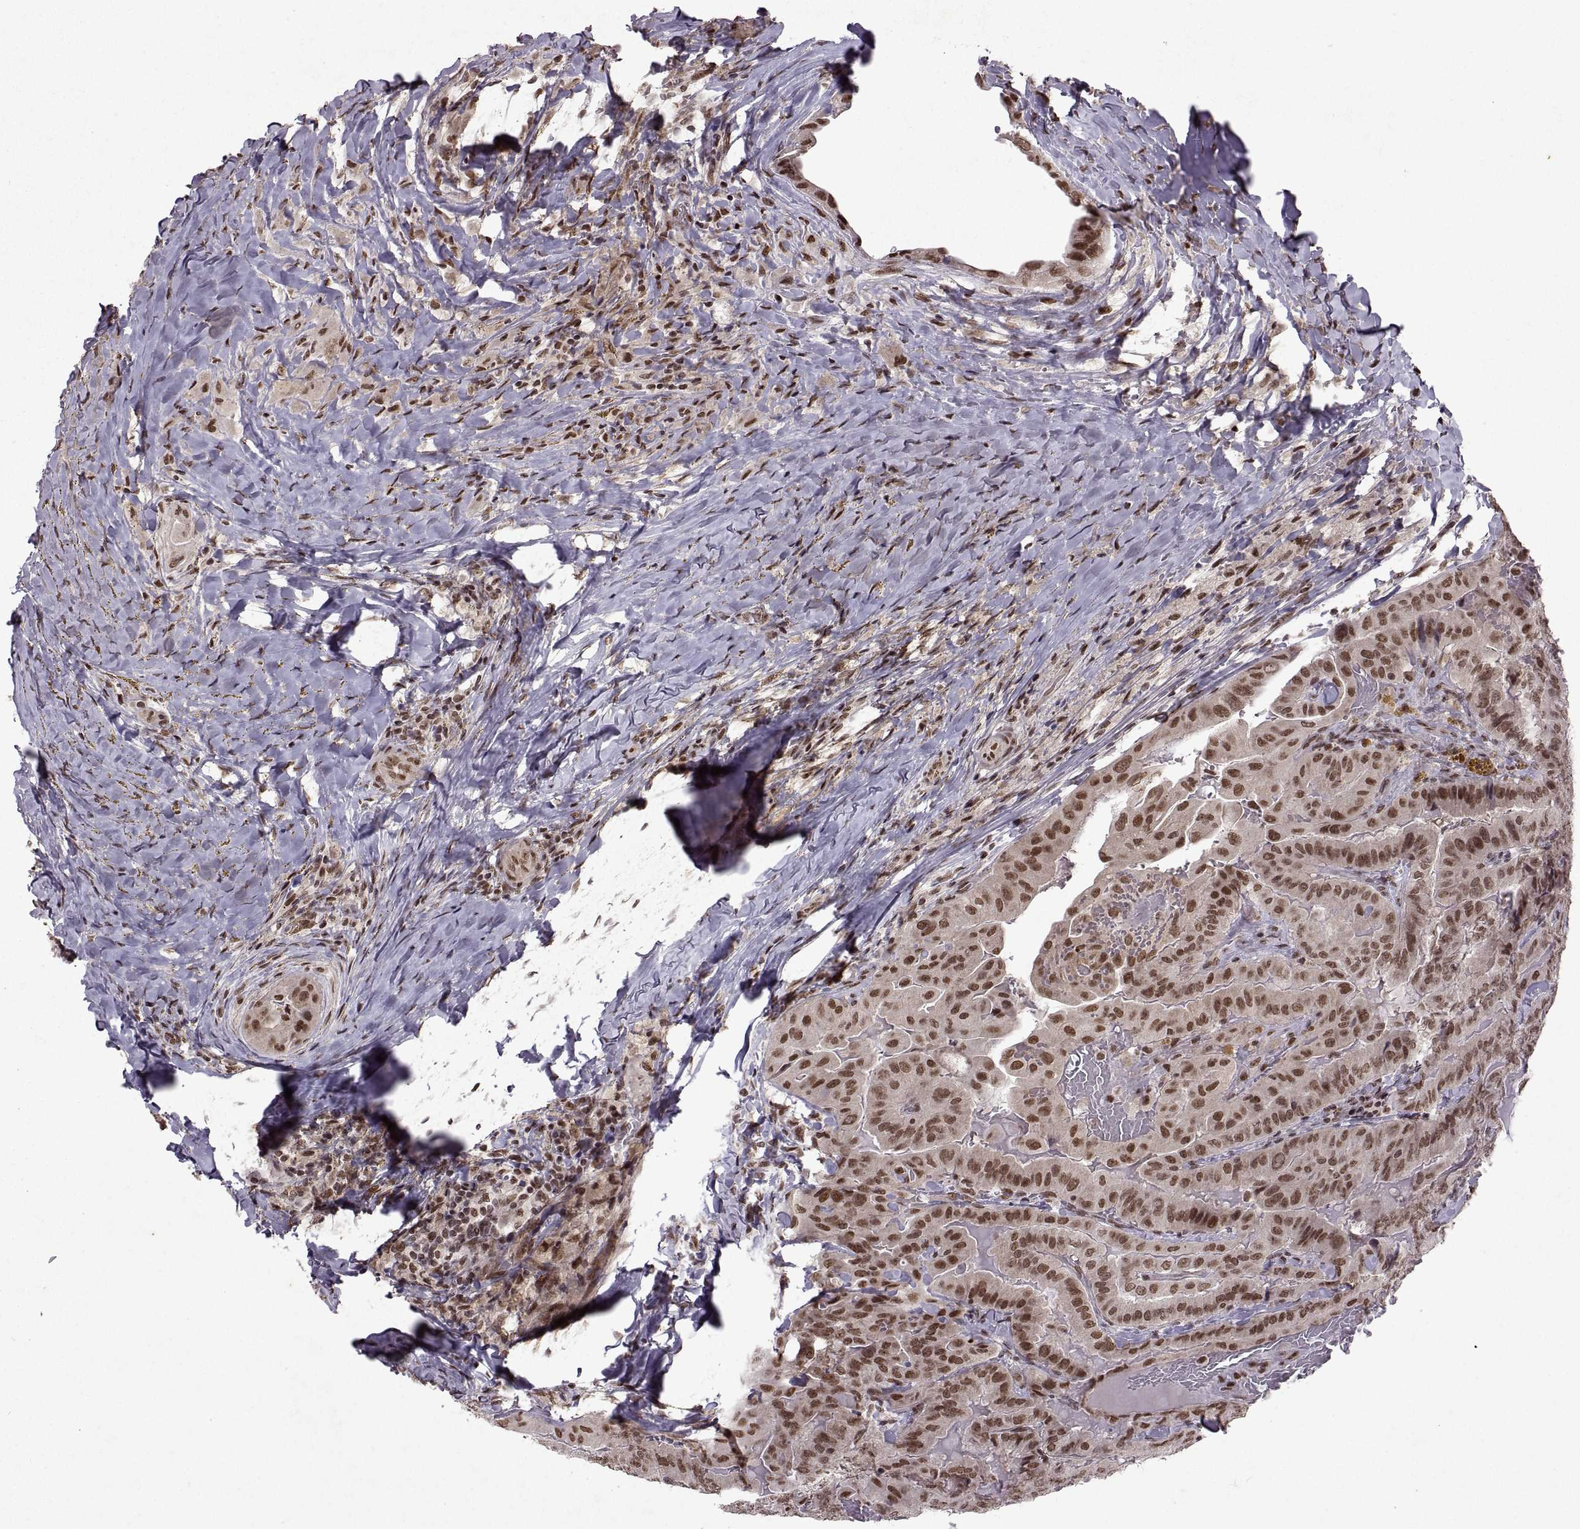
{"staining": {"intensity": "strong", "quantity": ">75%", "location": "nuclear"}, "tissue": "thyroid cancer", "cell_type": "Tumor cells", "image_type": "cancer", "snomed": [{"axis": "morphology", "description": "Papillary adenocarcinoma, NOS"}, {"axis": "topography", "description": "Thyroid gland"}], "caption": "A photomicrograph showing strong nuclear staining in approximately >75% of tumor cells in thyroid cancer, as visualized by brown immunohistochemical staining.", "gene": "MT1E", "patient": {"sex": "female", "age": 68}}